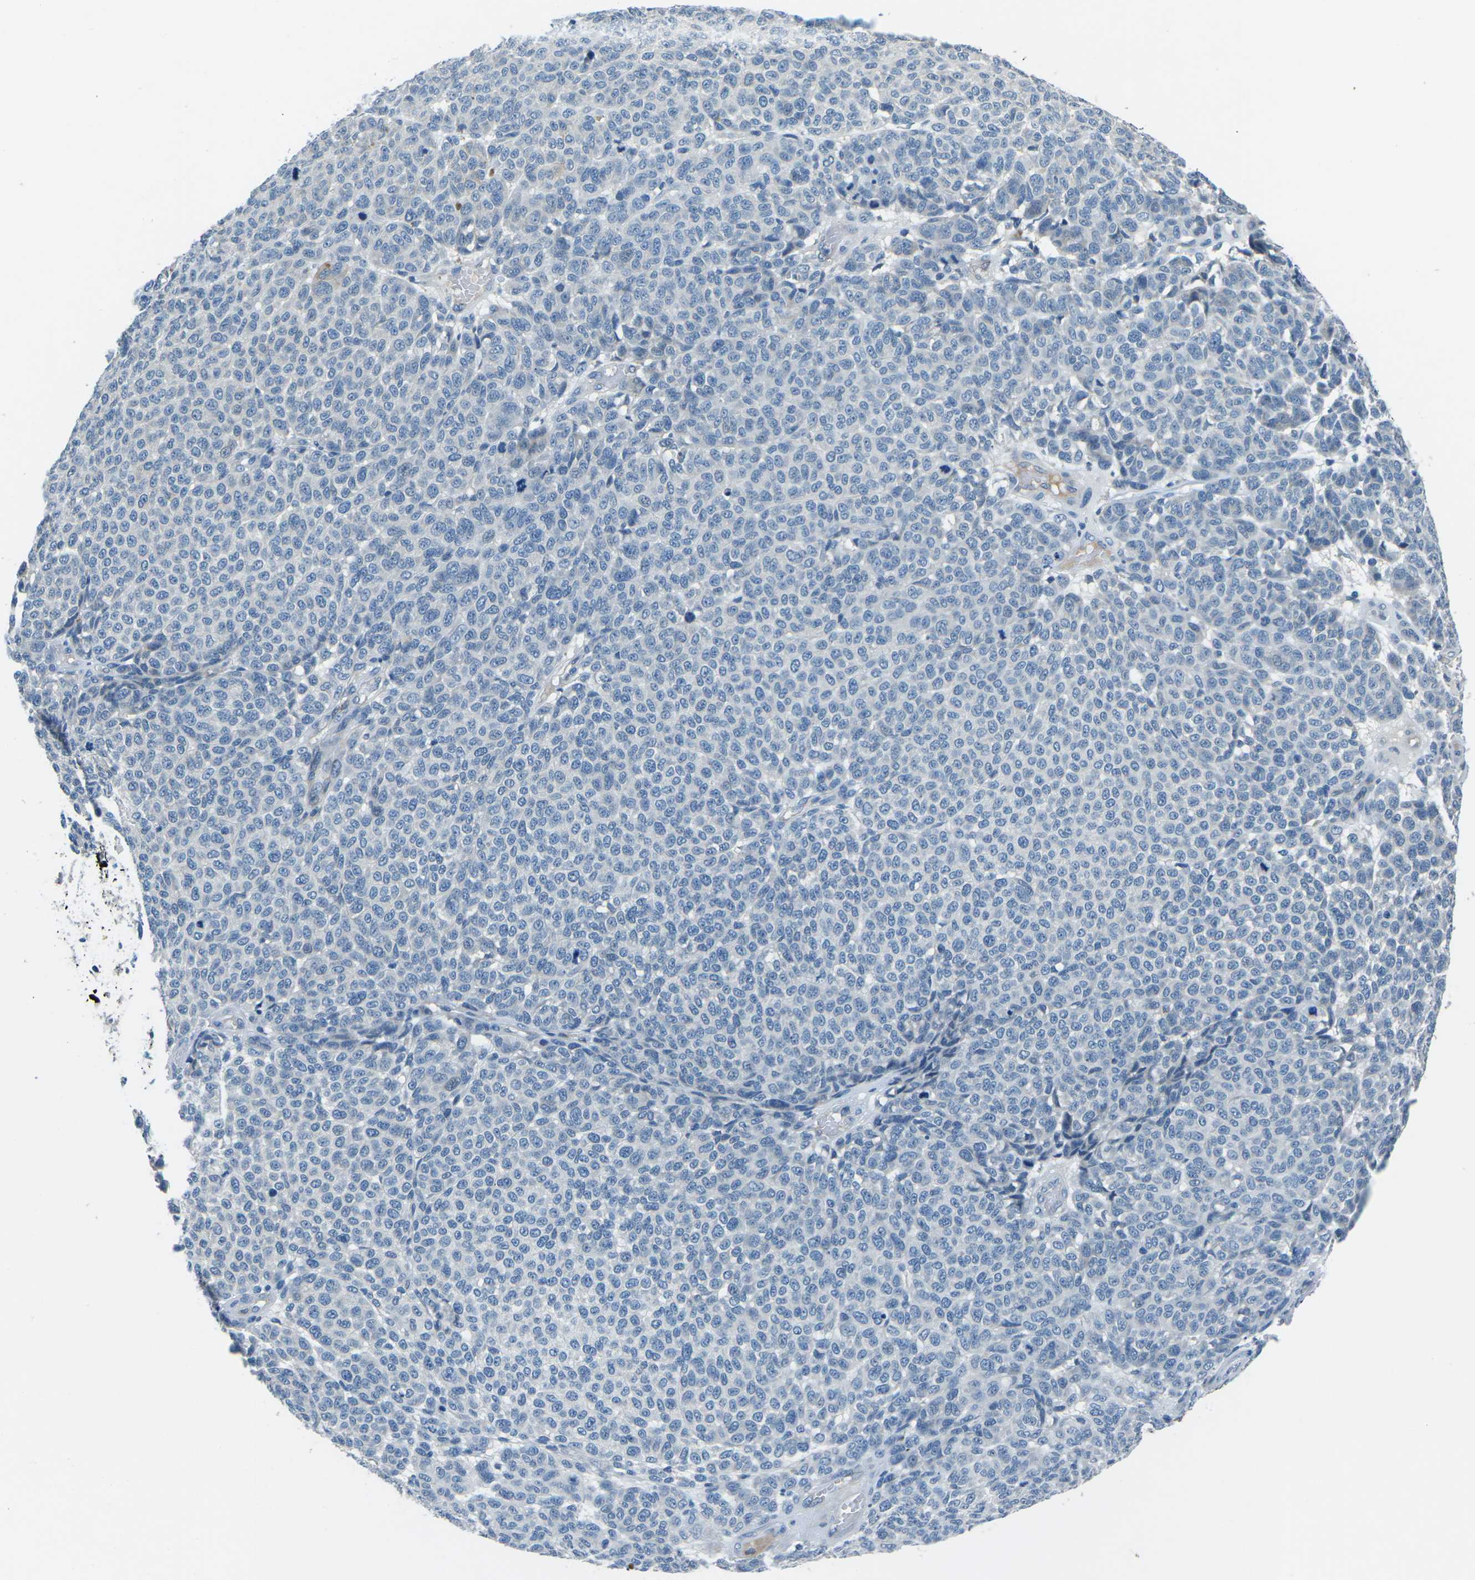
{"staining": {"intensity": "negative", "quantity": "none", "location": "none"}, "tissue": "melanoma", "cell_type": "Tumor cells", "image_type": "cancer", "snomed": [{"axis": "morphology", "description": "Malignant melanoma, NOS"}, {"axis": "topography", "description": "Skin"}], "caption": "A micrograph of human melanoma is negative for staining in tumor cells.", "gene": "CD1D", "patient": {"sex": "male", "age": 59}}